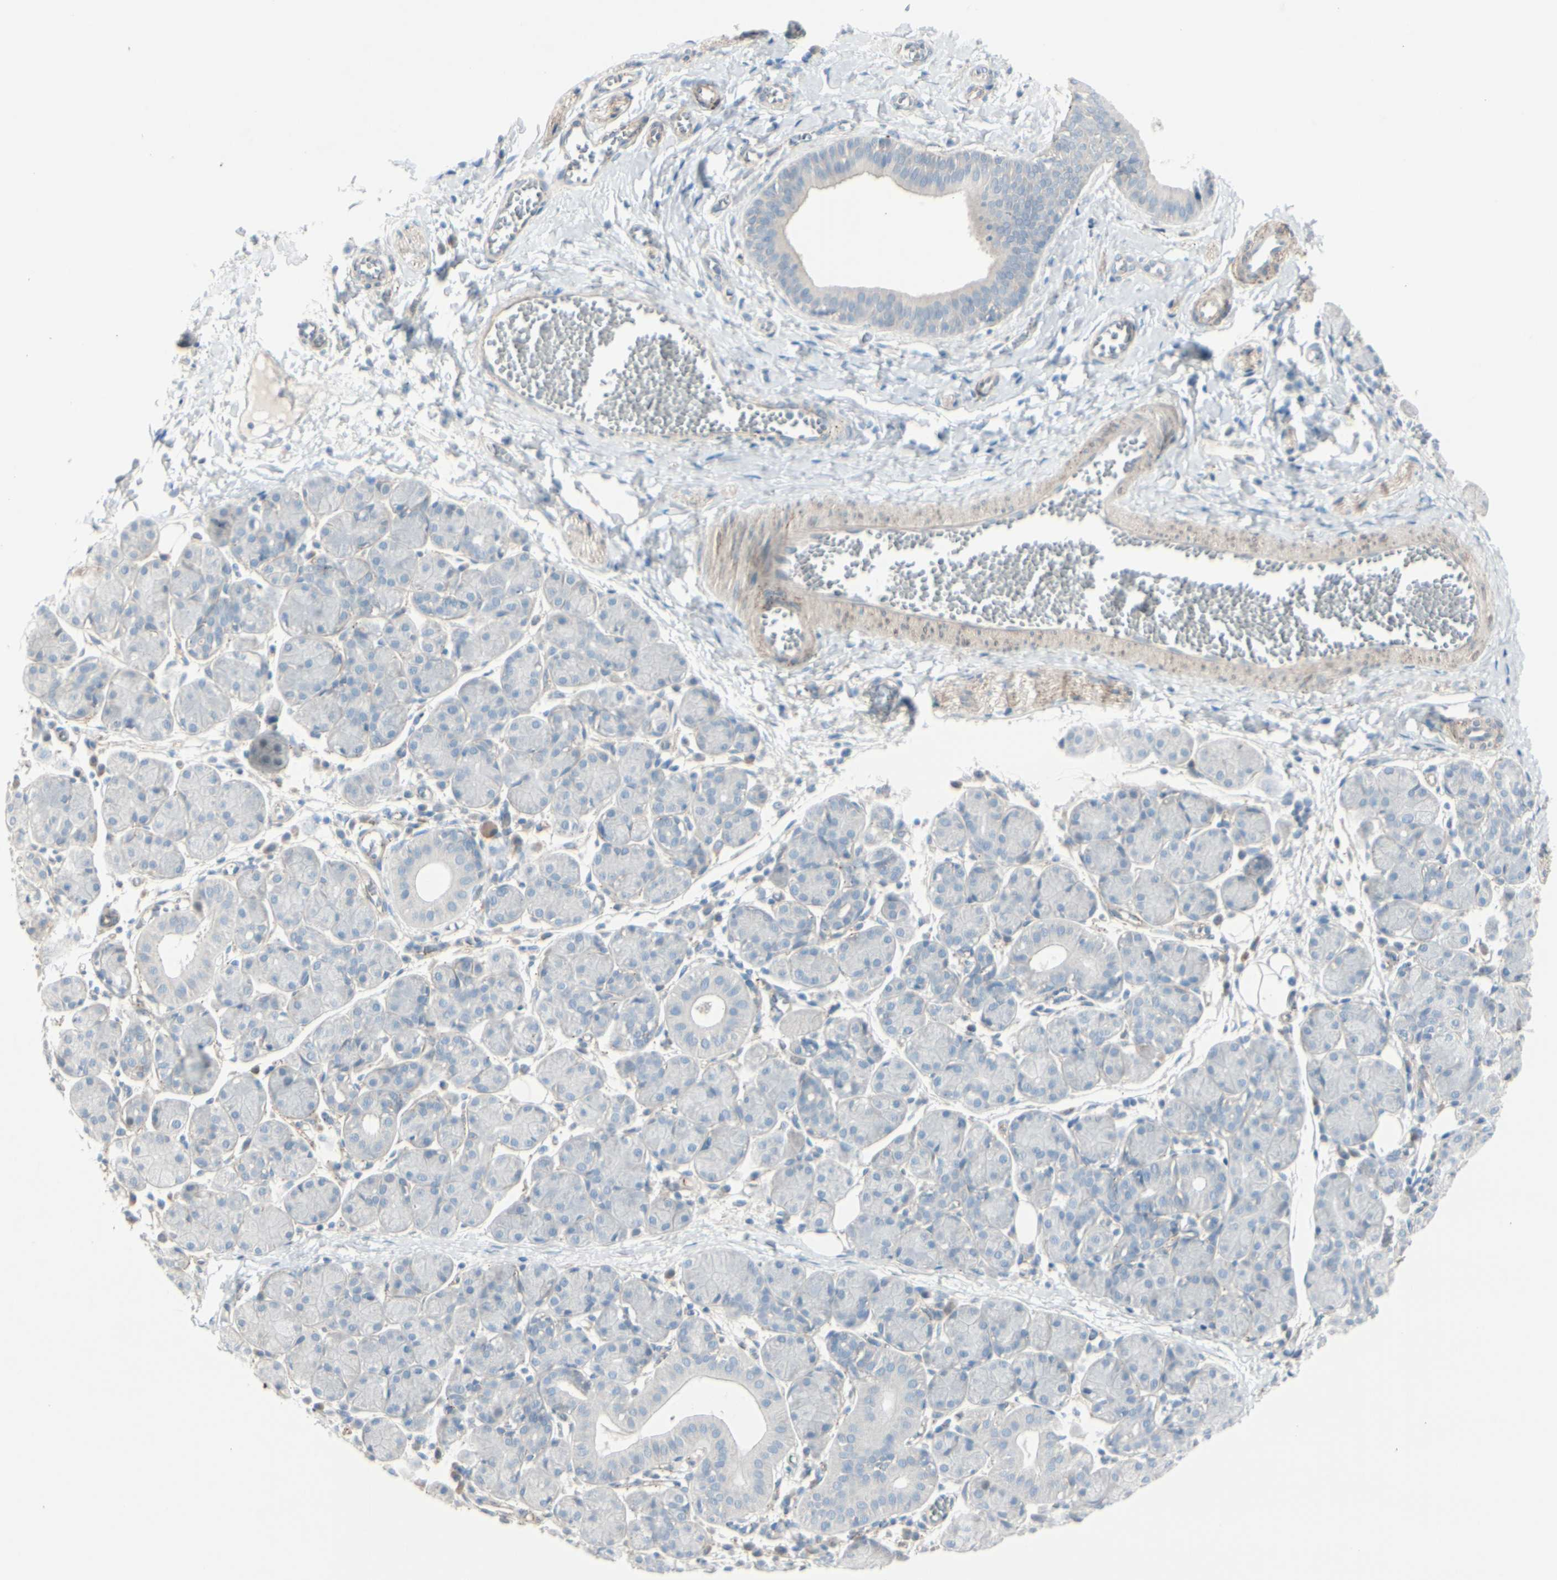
{"staining": {"intensity": "negative", "quantity": "none", "location": "none"}, "tissue": "salivary gland", "cell_type": "Glandular cells", "image_type": "normal", "snomed": [{"axis": "morphology", "description": "Normal tissue, NOS"}, {"axis": "morphology", "description": "Inflammation, NOS"}, {"axis": "topography", "description": "Lymph node"}, {"axis": "topography", "description": "Salivary gland"}], "caption": "IHC of benign salivary gland reveals no positivity in glandular cells.", "gene": "CACNA2D1", "patient": {"sex": "male", "age": 3}}